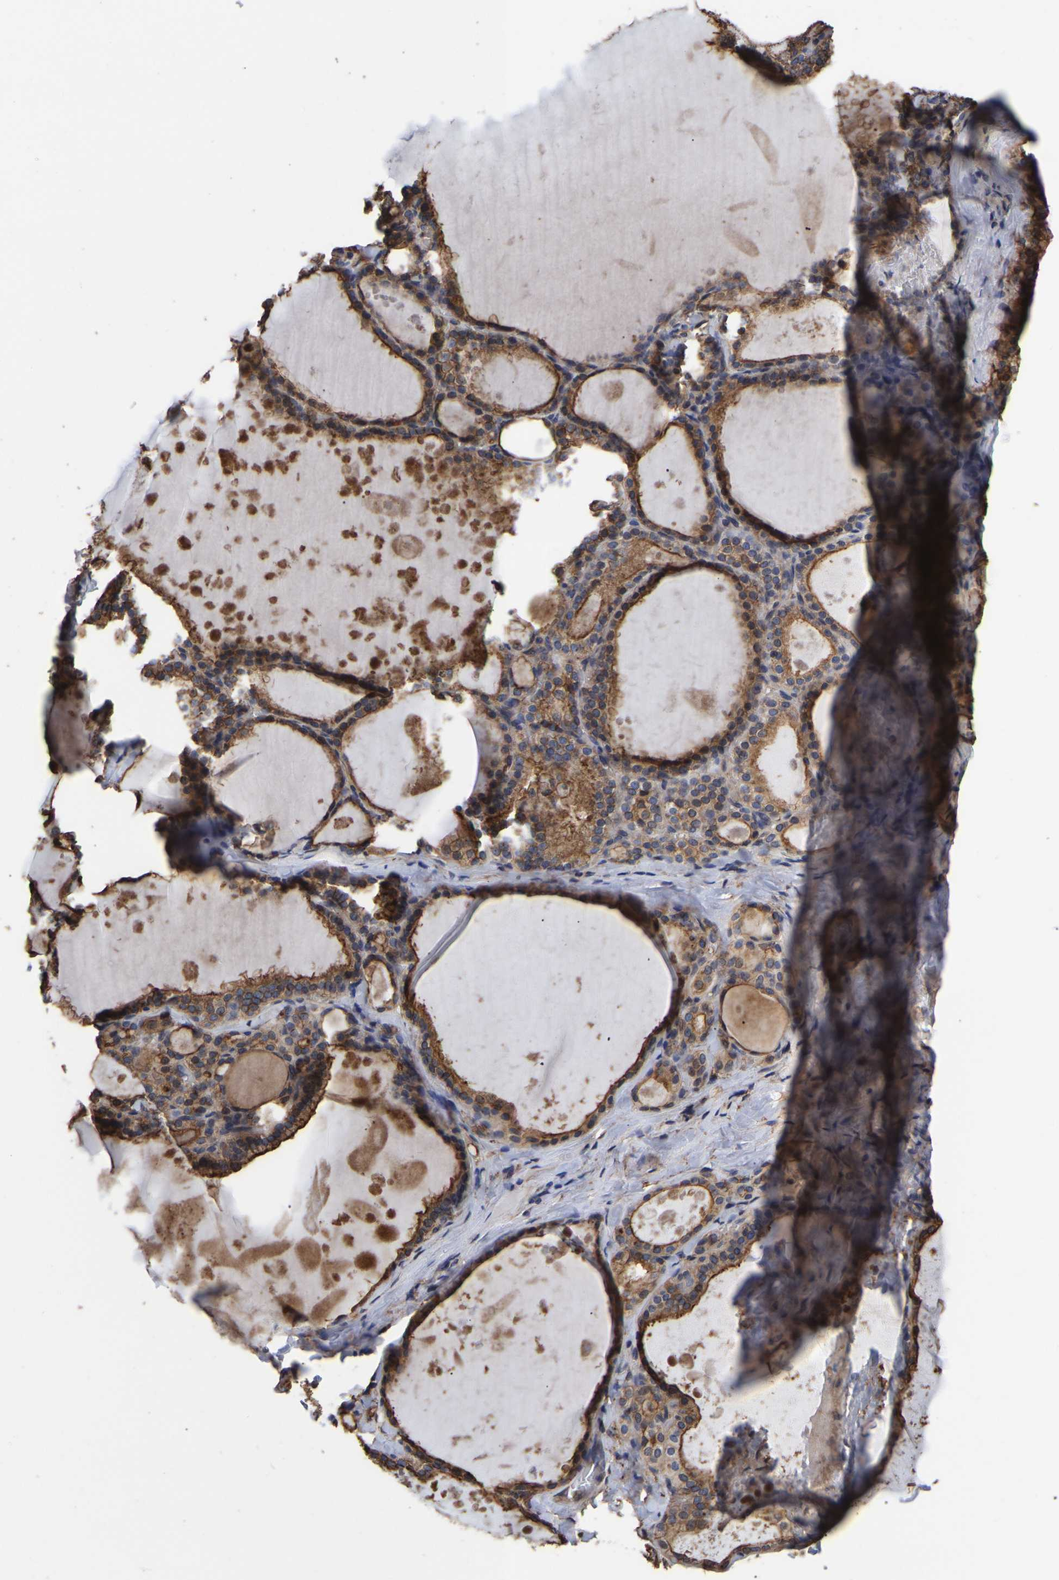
{"staining": {"intensity": "moderate", "quantity": ">75%", "location": "cytoplasmic/membranous"}, "tissue": "thyroid gland", "cell_type": "Glandular cells", "image_type": "normal", "snomed": [{"axis": "morphology", "description": "Normal tissue, NOS"}, {"axis": "topography", "description": "Thyroid gland"}], "caption": "Thyroid gland stained for a protein exhibits moderate cytoplasmic/membranous positivity in glandular cells.", "gene": "LIF", "patient": {"sex": "male", "age": 56}}